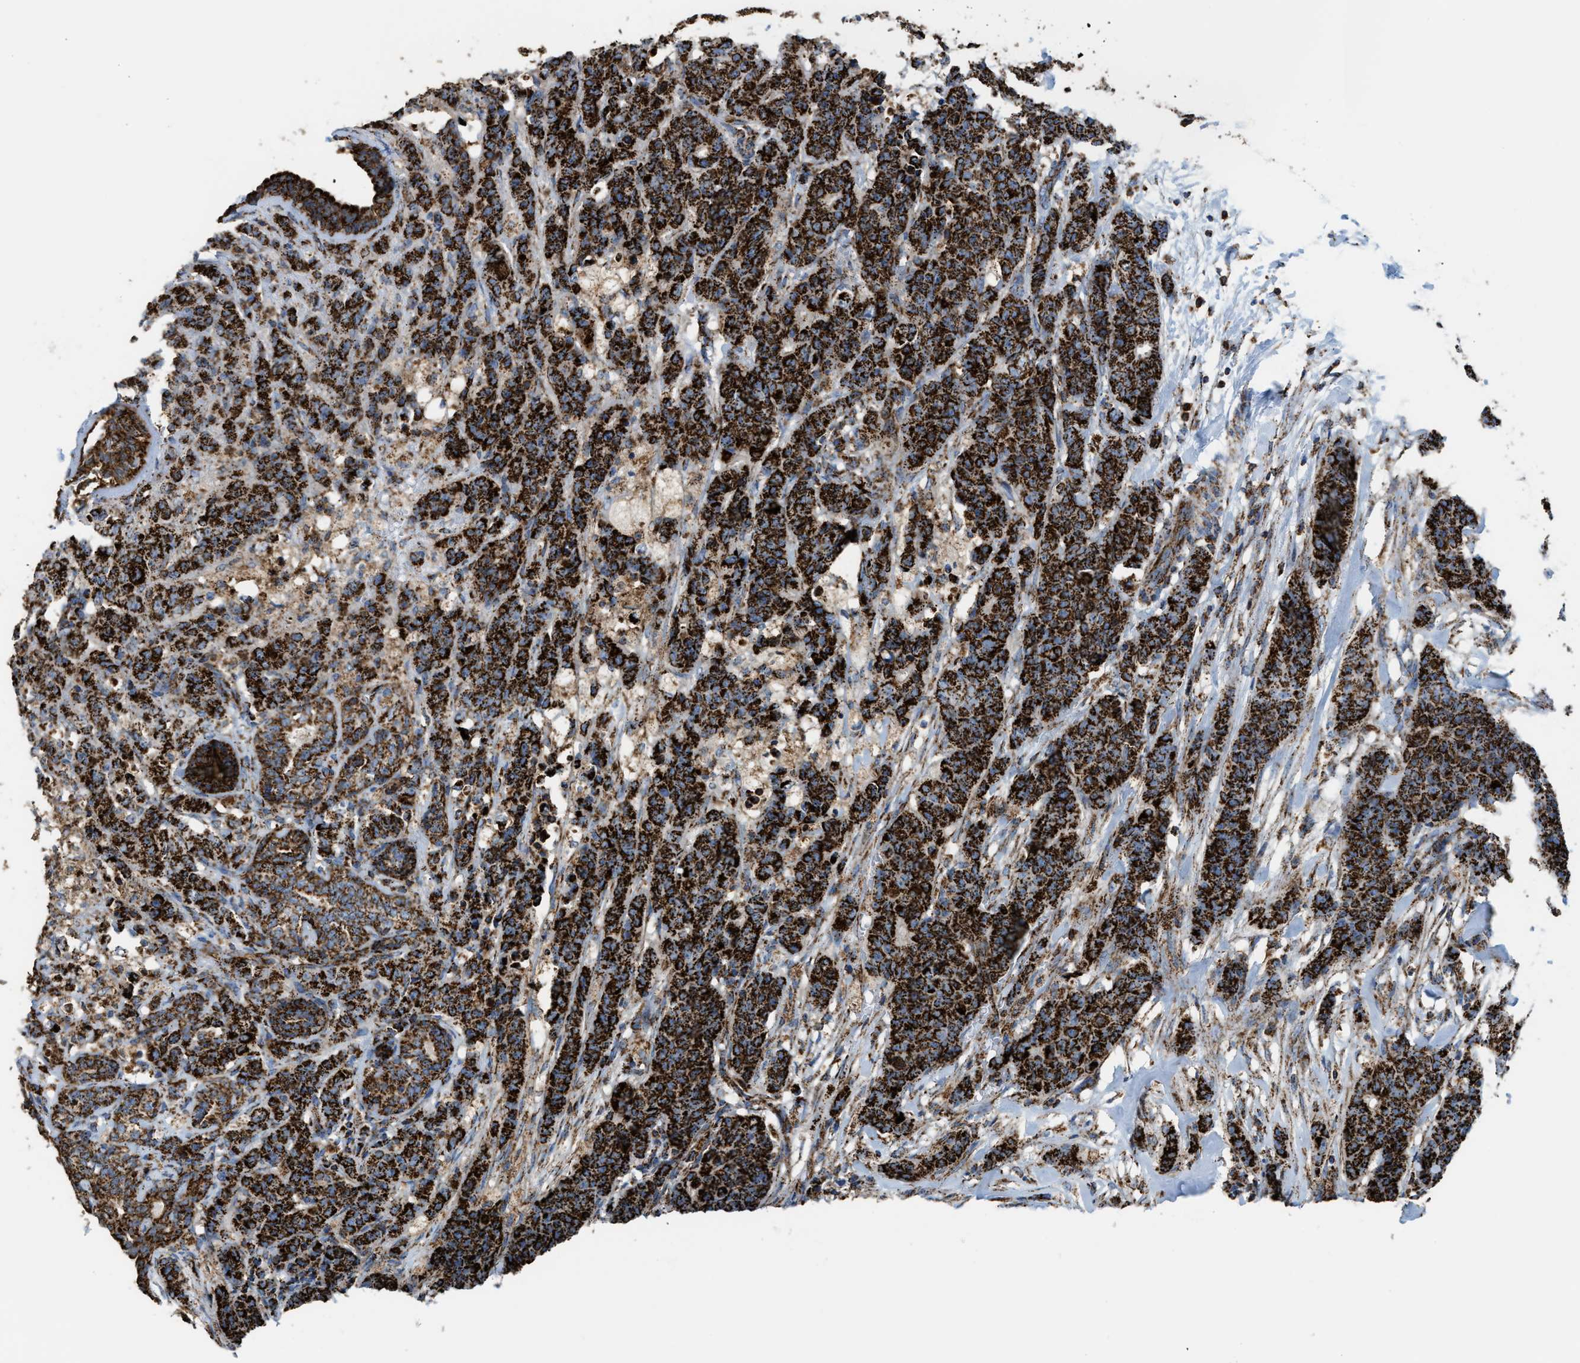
{"staining": {"intensity": "strong", "quantity": ">75%", "location": "cytoplasmic/membranous"}, "tissue": "breast cancer", "cell_type": "Tumor cells", "image_type": "cancer", "snomed": [{"axis": "morphology", "description": "Normal tissue, NOS"}, {"axis": "morphology", "description": "Duct carcinoma"}, {"axis": "topography", "description": "Breast"}], "caption": "Immunohistochemical staining of breast cancer (intraductal carcinoma) reveals strong cytoplasmic/membranous protein staining in about >75% of tumor cells.", "gene": "ECHS1", "patient": {"sex": "female", "age": 40}}